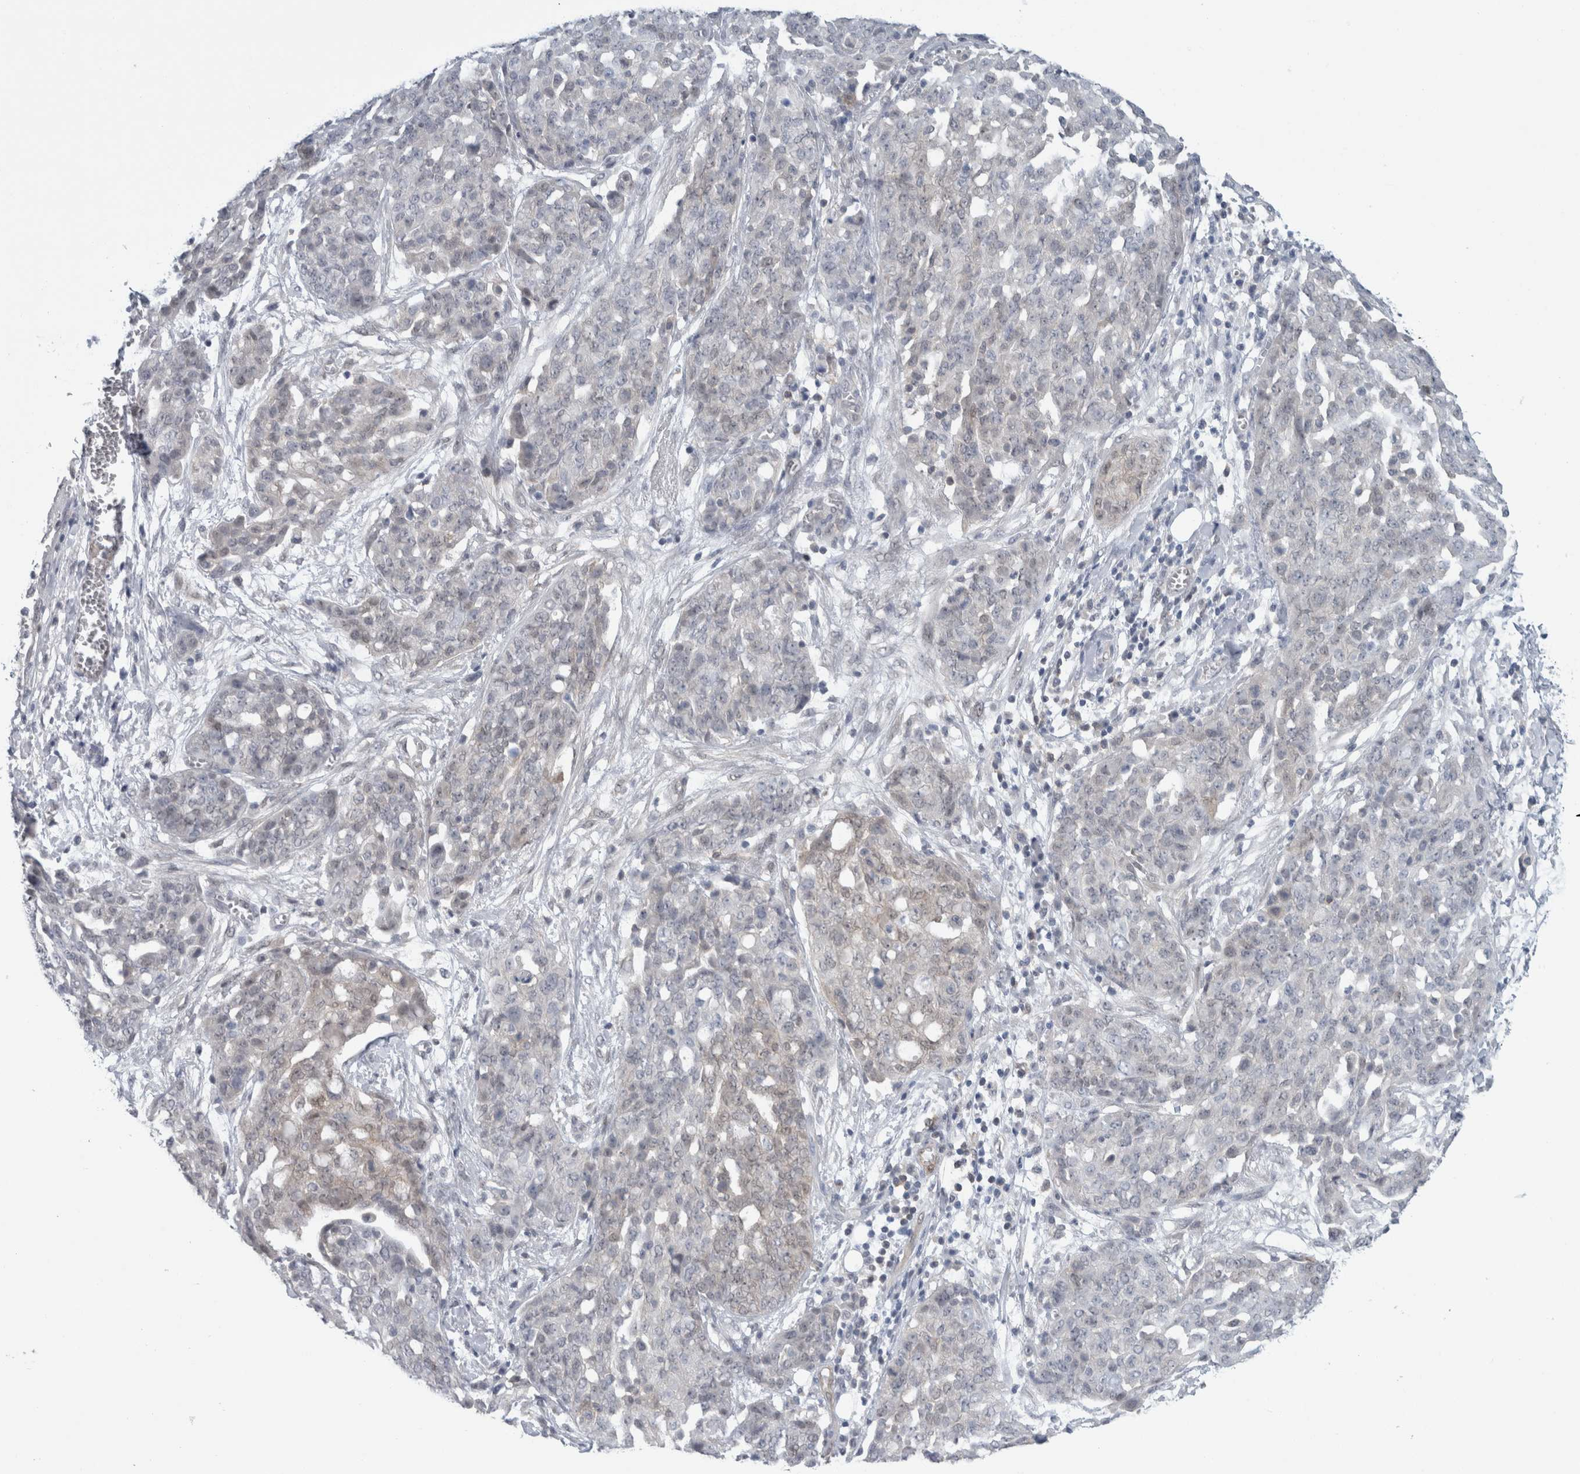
{"staining": {"intensity": "negative", "quantity": "none", "location": "none"}, "tissue": "ovarian cancer", "cell_type": "Tumor cells", "image_type": "cancer", "snomed": [{"axis": "morphology", "description": "Cystadenocarcinoma, serous, NOS"}, {"axis": "topography", "description": "Soft tissue"}, {"axis": "topography", "description": "Ovary"}], "caption": "Tumor cells show no significant protein positivity in ovarian cancer.", "gene": "CASP6", "patient": {"sex": "female", "age": 57}}